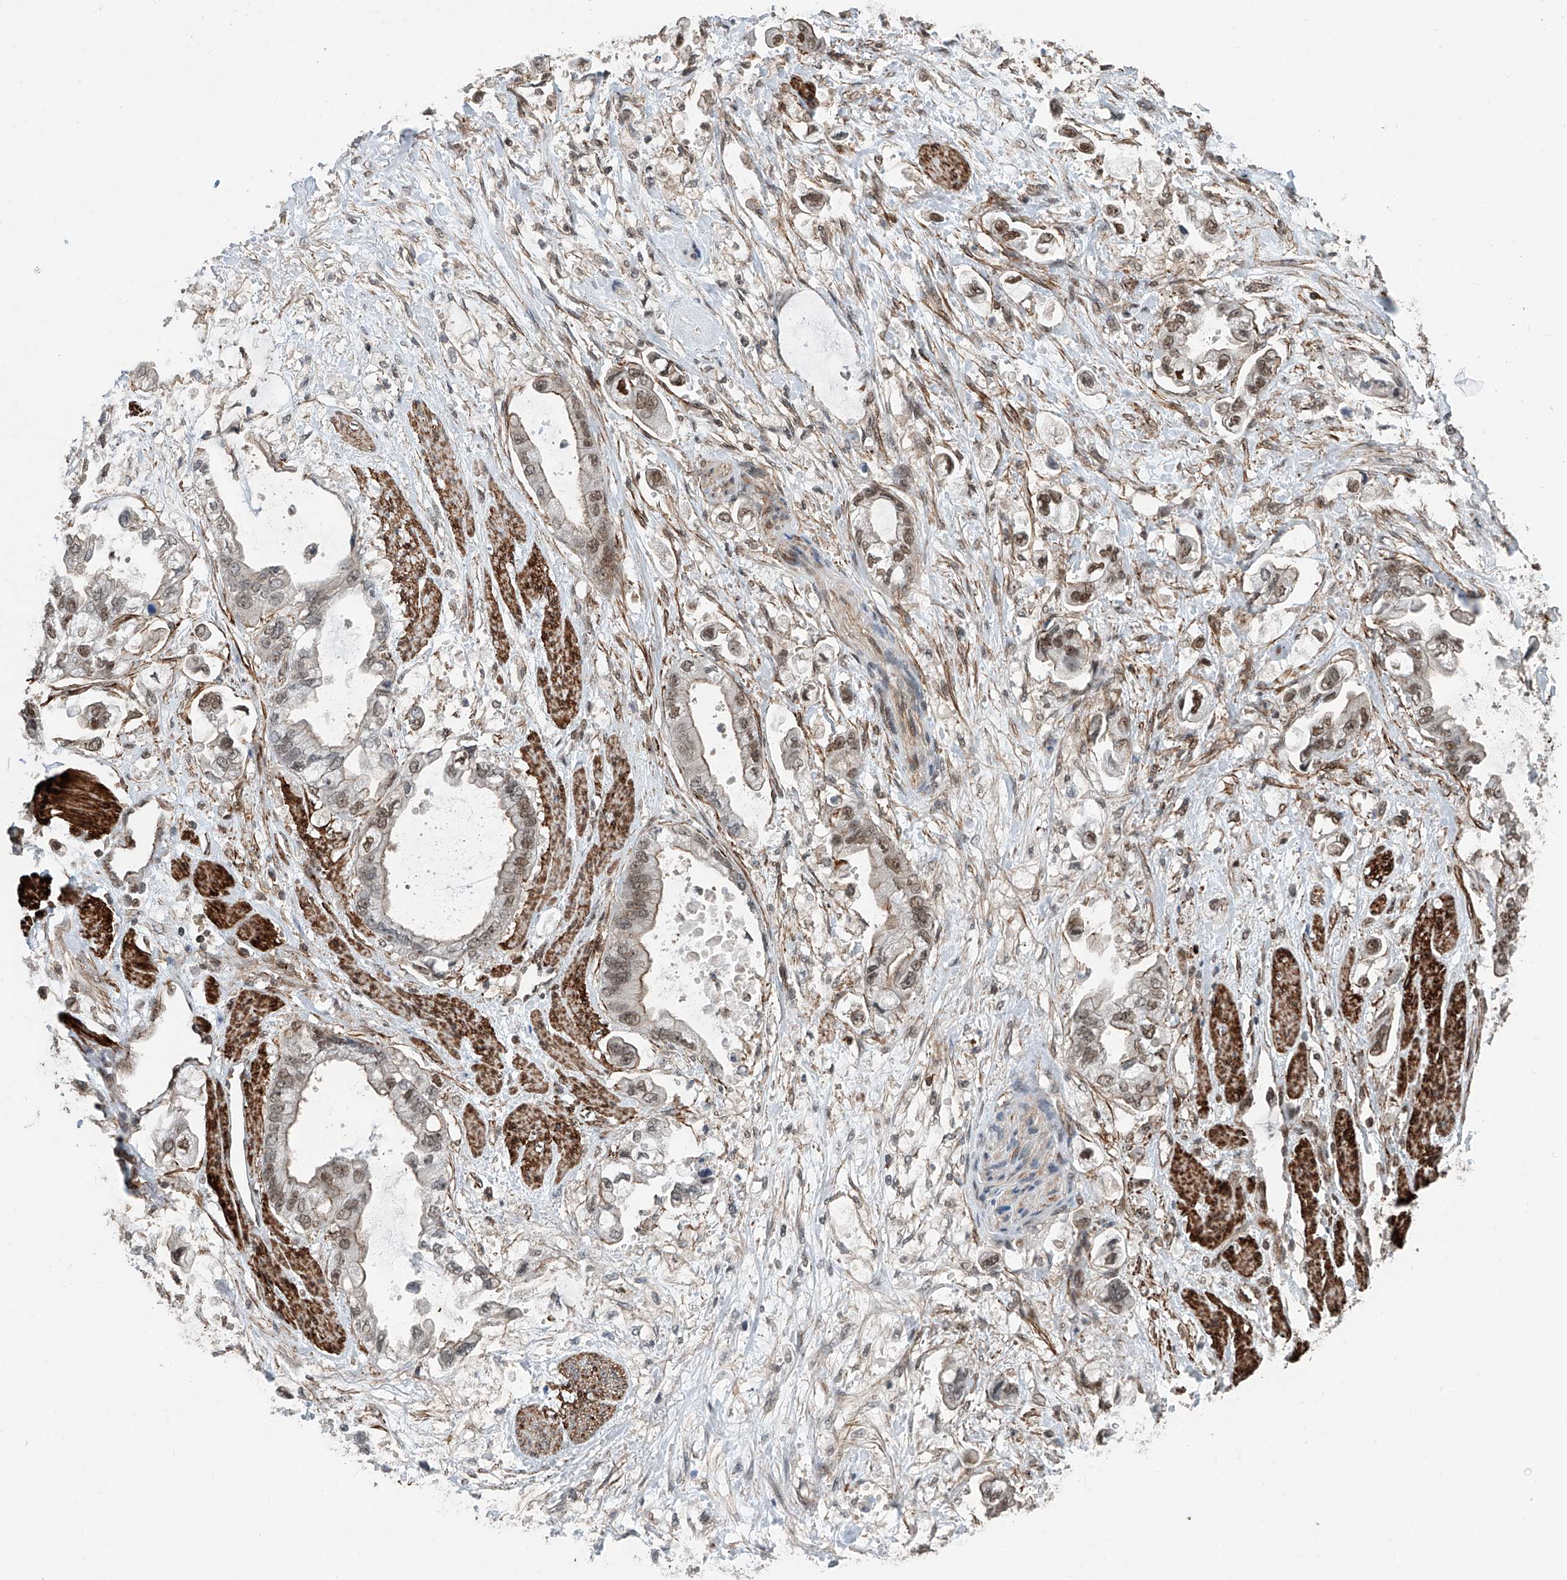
{"staining": {"intensity": "moderate", "quantity": "25%-75%", "location": "cytoplasmic/membranous,nuclear"}, "tissue": "stomach cancer", "cell_type": "Tumor cells", "image_type": "cancer", "snomed": [{"axis": "morphology", "description": "Adenocarcinoma, NOS"}, {"axis": "topography", "description": "Stomach"}], "caption": "IHC (DAB) staining of human stomach cancer displays moderate cytoplasmic/membranous and nuclear protein expression in approximately 25%-75% of tumor cells.", "gene": "SDE2", "patient": {"sex": "male", "age": 62}}